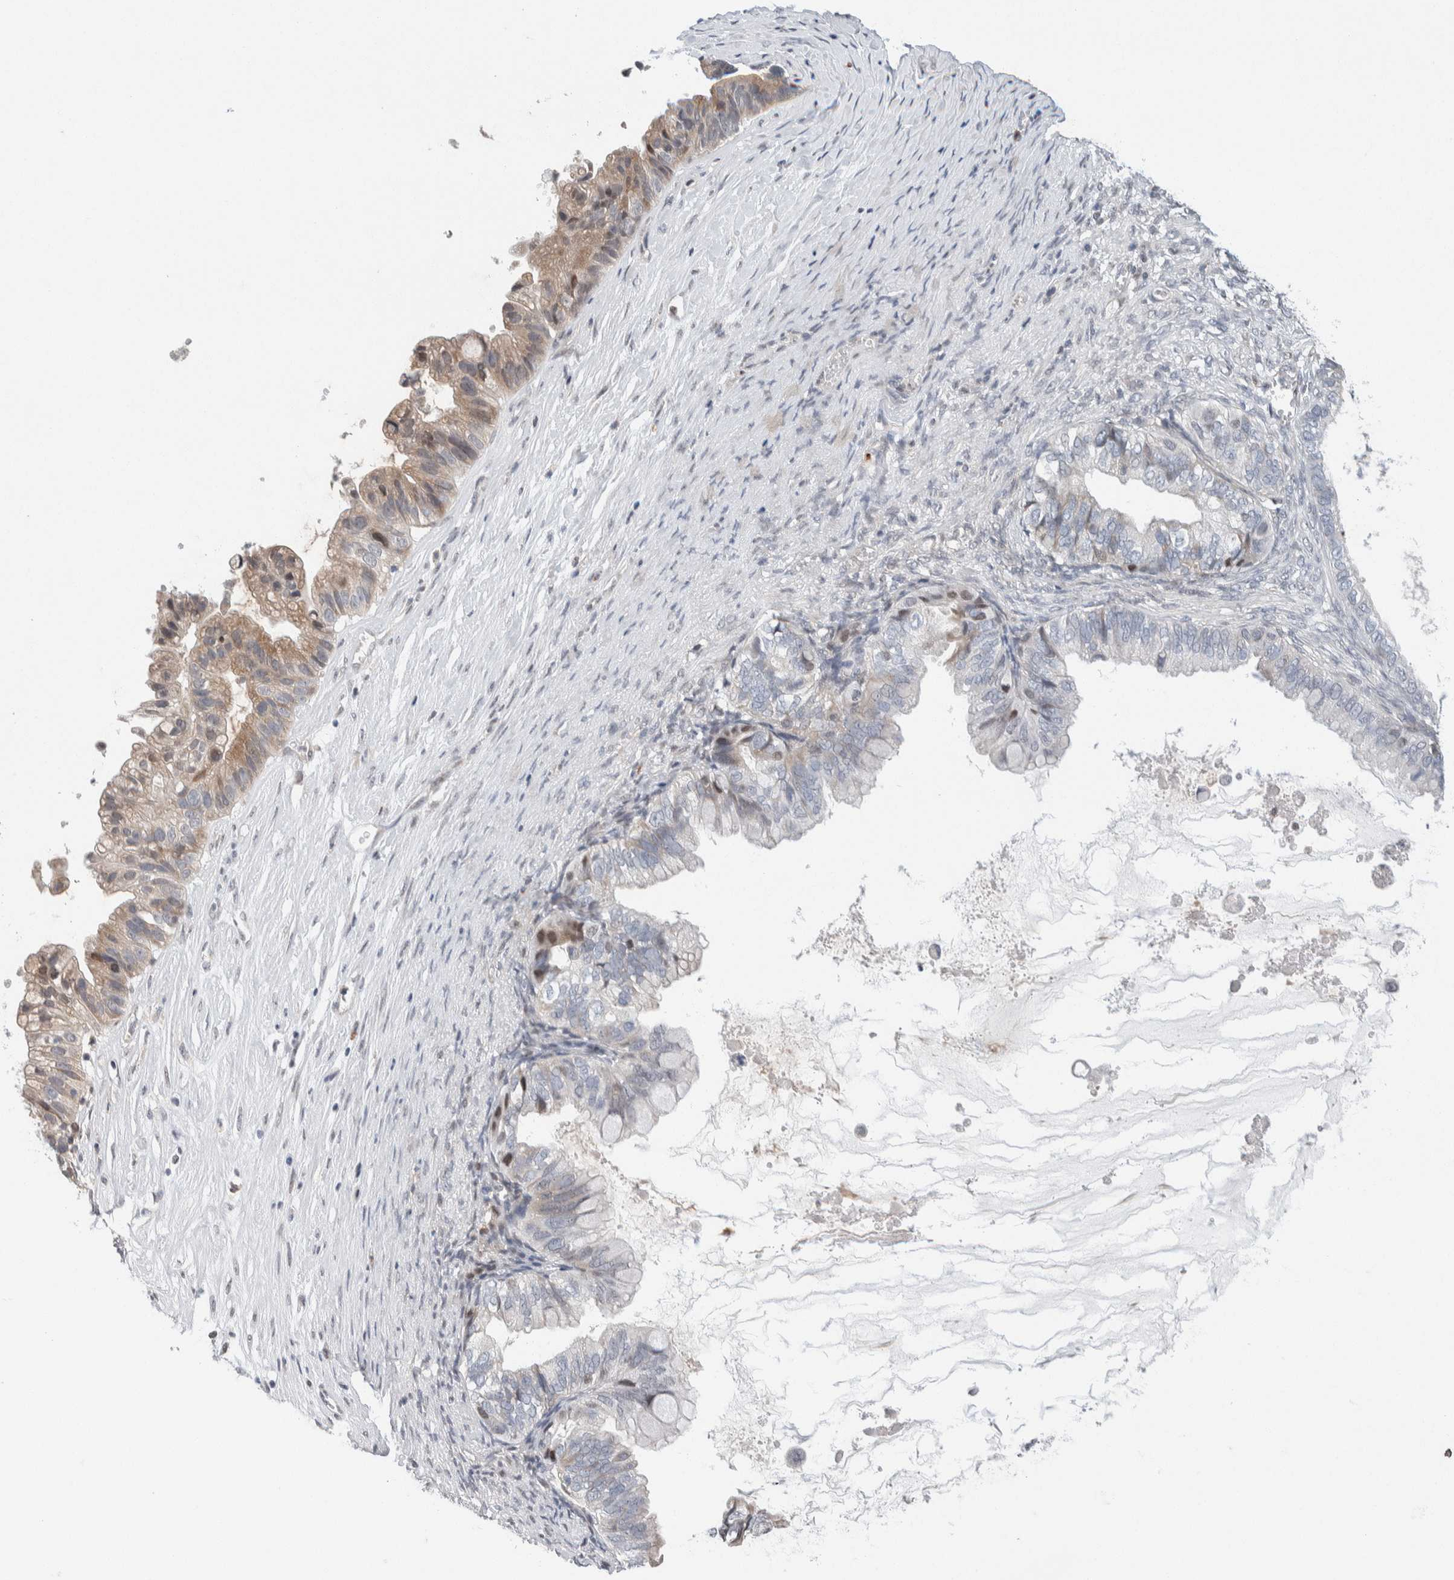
{"staining": {"intensity": "weak", "quantity": "<25%", "location": "cytoplasmic/membranous"}, "tissue": "ovarian cancer", "cell_type": "Tumor cells", "image_type": "cancer", "snomed": [{"axis": "morphology", "description": "Cystadenocarcinoma, mucinous, NOS"}, {"axis": "topography", "description": "Ovary"}], "caption": "The histopathology image reveals no significant staining in tumor cells of ovarian cancer (mucinous cystadenocarcinoma).", "gene": "NEUROD1", "patient": {"sex": "female", "age": 80}}